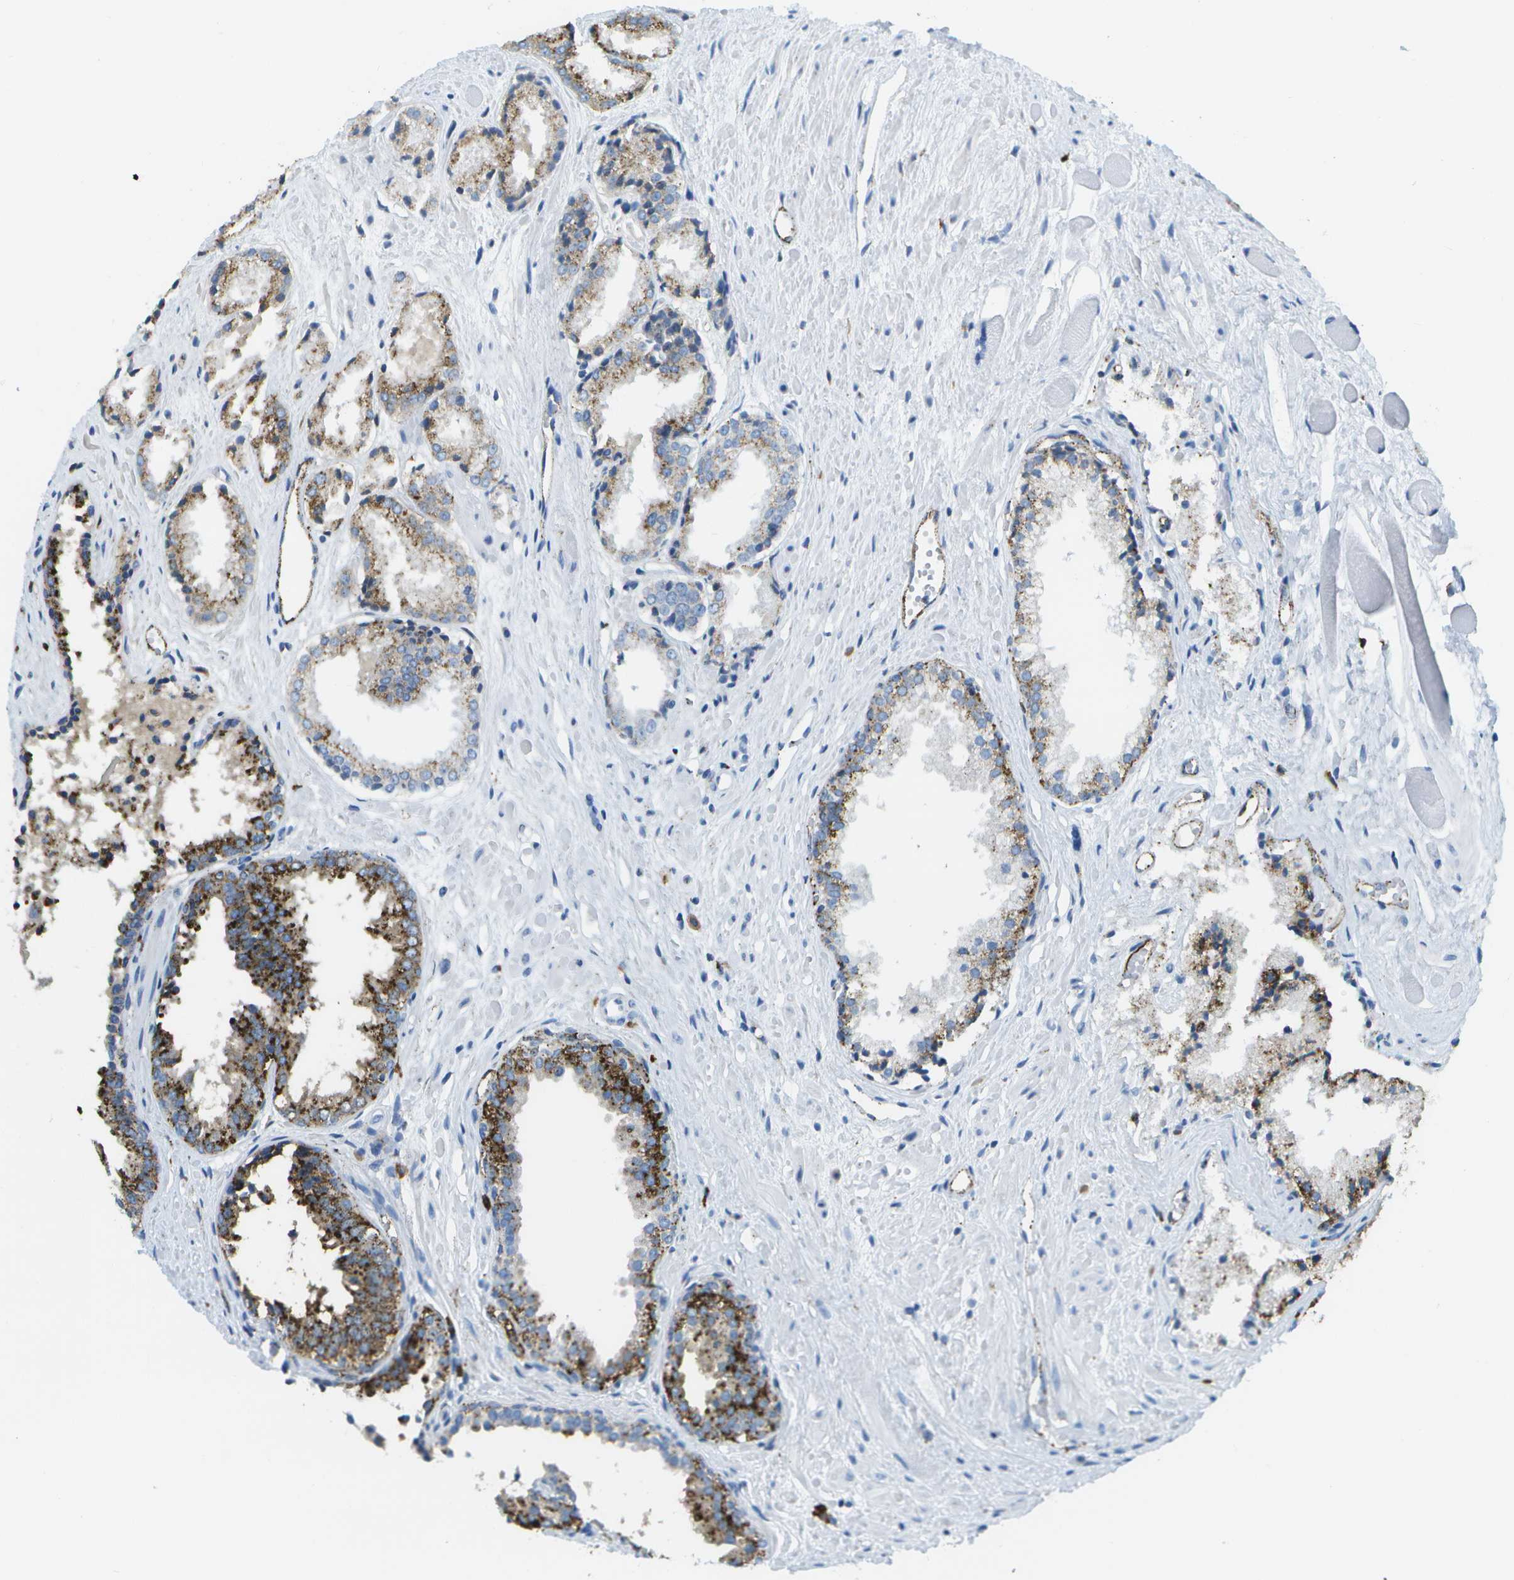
{"staining": {"intensity": "moderate", "quantity": "25%-75%", "location": "cytoplasmic/membranous"}, "tissue": "prostate cancer", "cell_type": "Tumor cells", "image_type": "cancer", "snomed": [{"axis": "morphology", "description": "Adenocarcinoma, Low grade"}, {"axis": "topography", "description": "Prostate"}], "caption": "Protein staining shows moderate cytoplasmic/membranous positivity in about 25%-75% of tumor cells in prostate cancer.", "gene": "PRCP", "patient": {"sex": "male", "age": 53}}